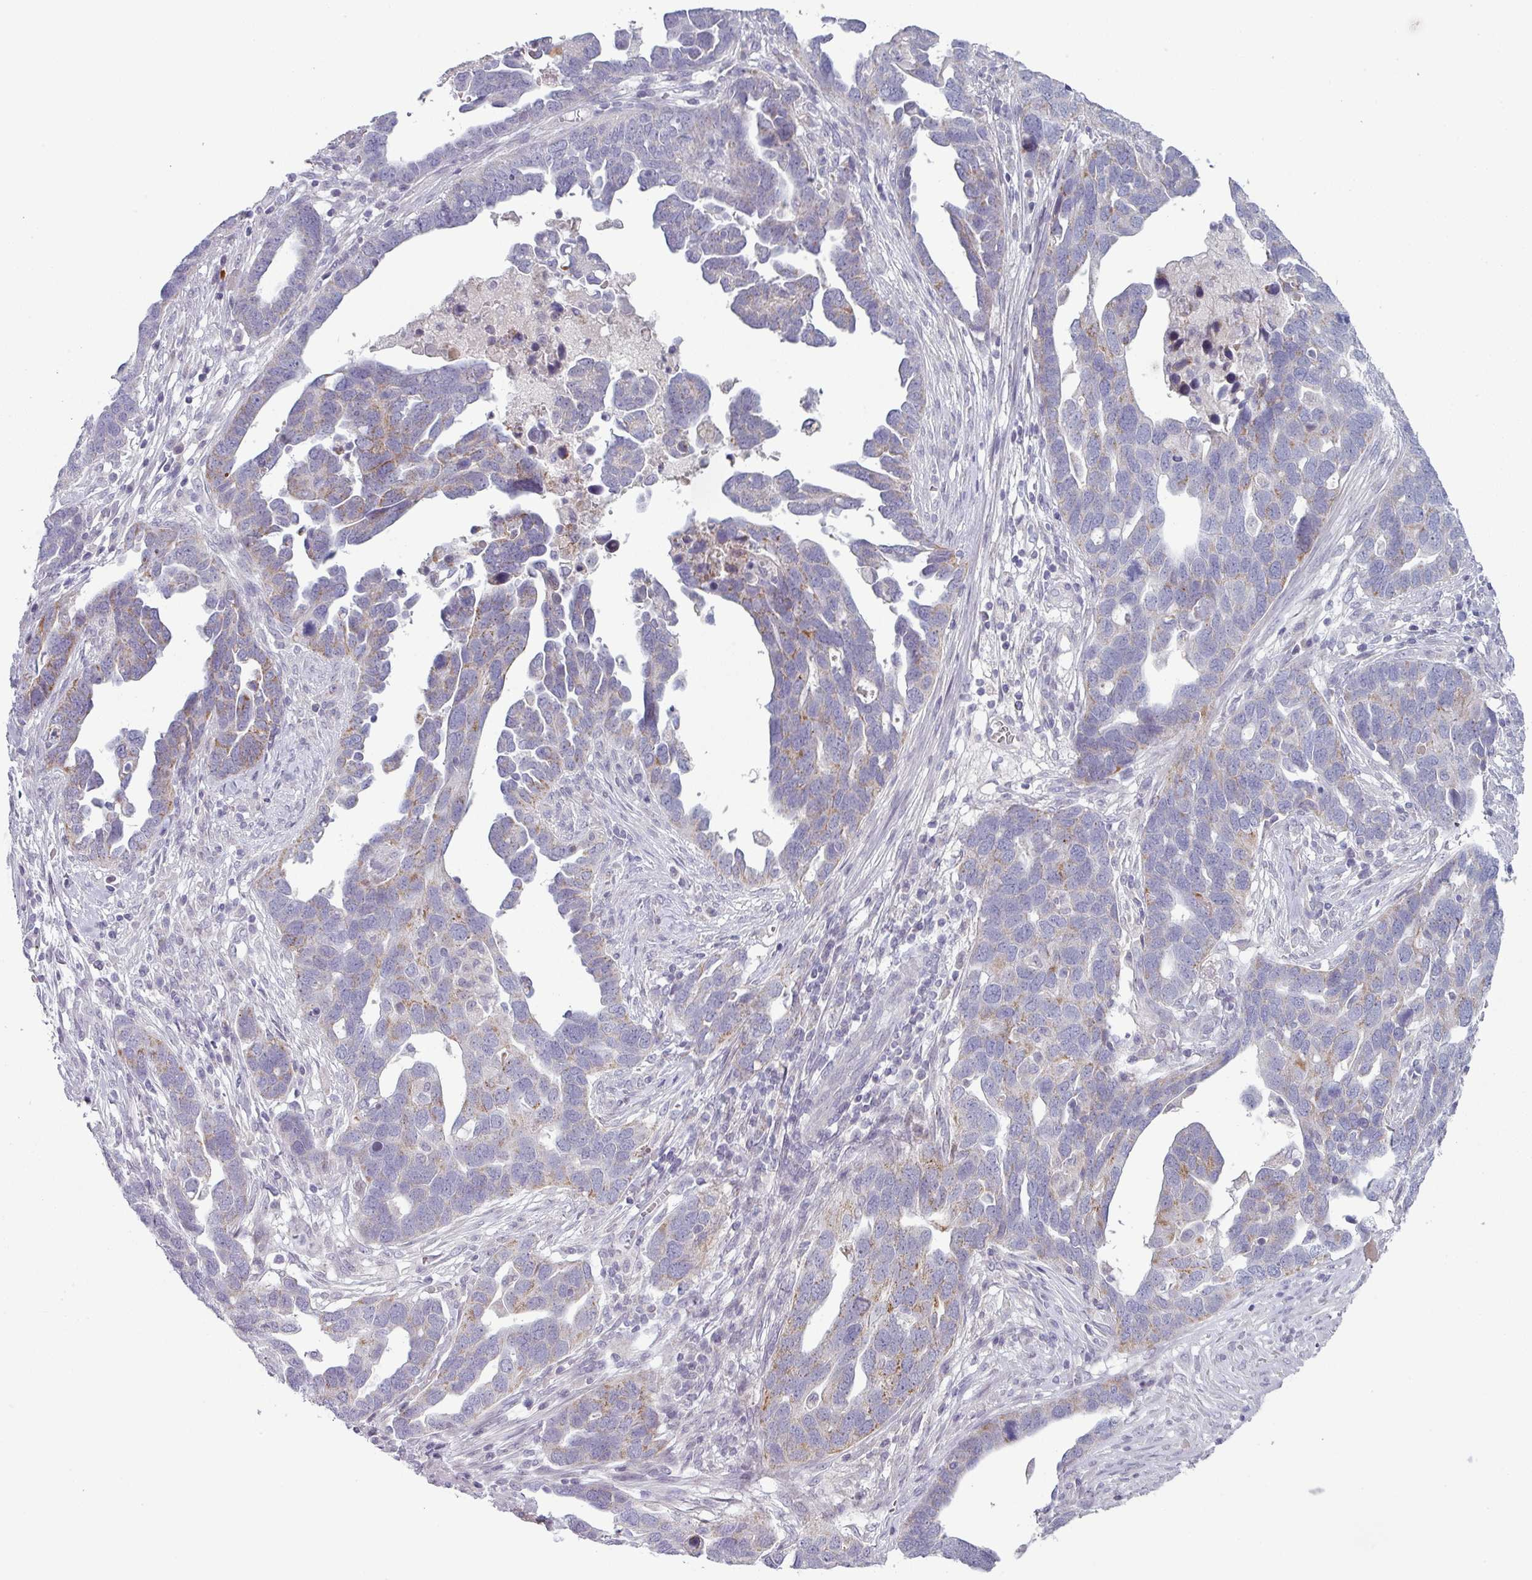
{"staining": {"intensity": "moderate", "quantity": "25%-75%", "location": "cytoplasmic/membranous"}, "tissue": "ovarian cancer", "cell_type": "Tumor cells", "image_type": "cancer", "snomed": [{"axis": "morphology", "description": "Cystadenocarcinoma, serous, NOS"}, {"axis": "topography", "description": "Ovary"}], "caption": "Ovarian serous cystadenocarcinoma was stained to show a protein in brown. There is medium levels of moderate cytoplasmic/membranous positivity in approximately 25%-75% of tumor cells. (DAB IHC with brightfield microscopy, high magnification).", "gene": "ZNF615", "patient": {"sex": "female", "age": 54}}